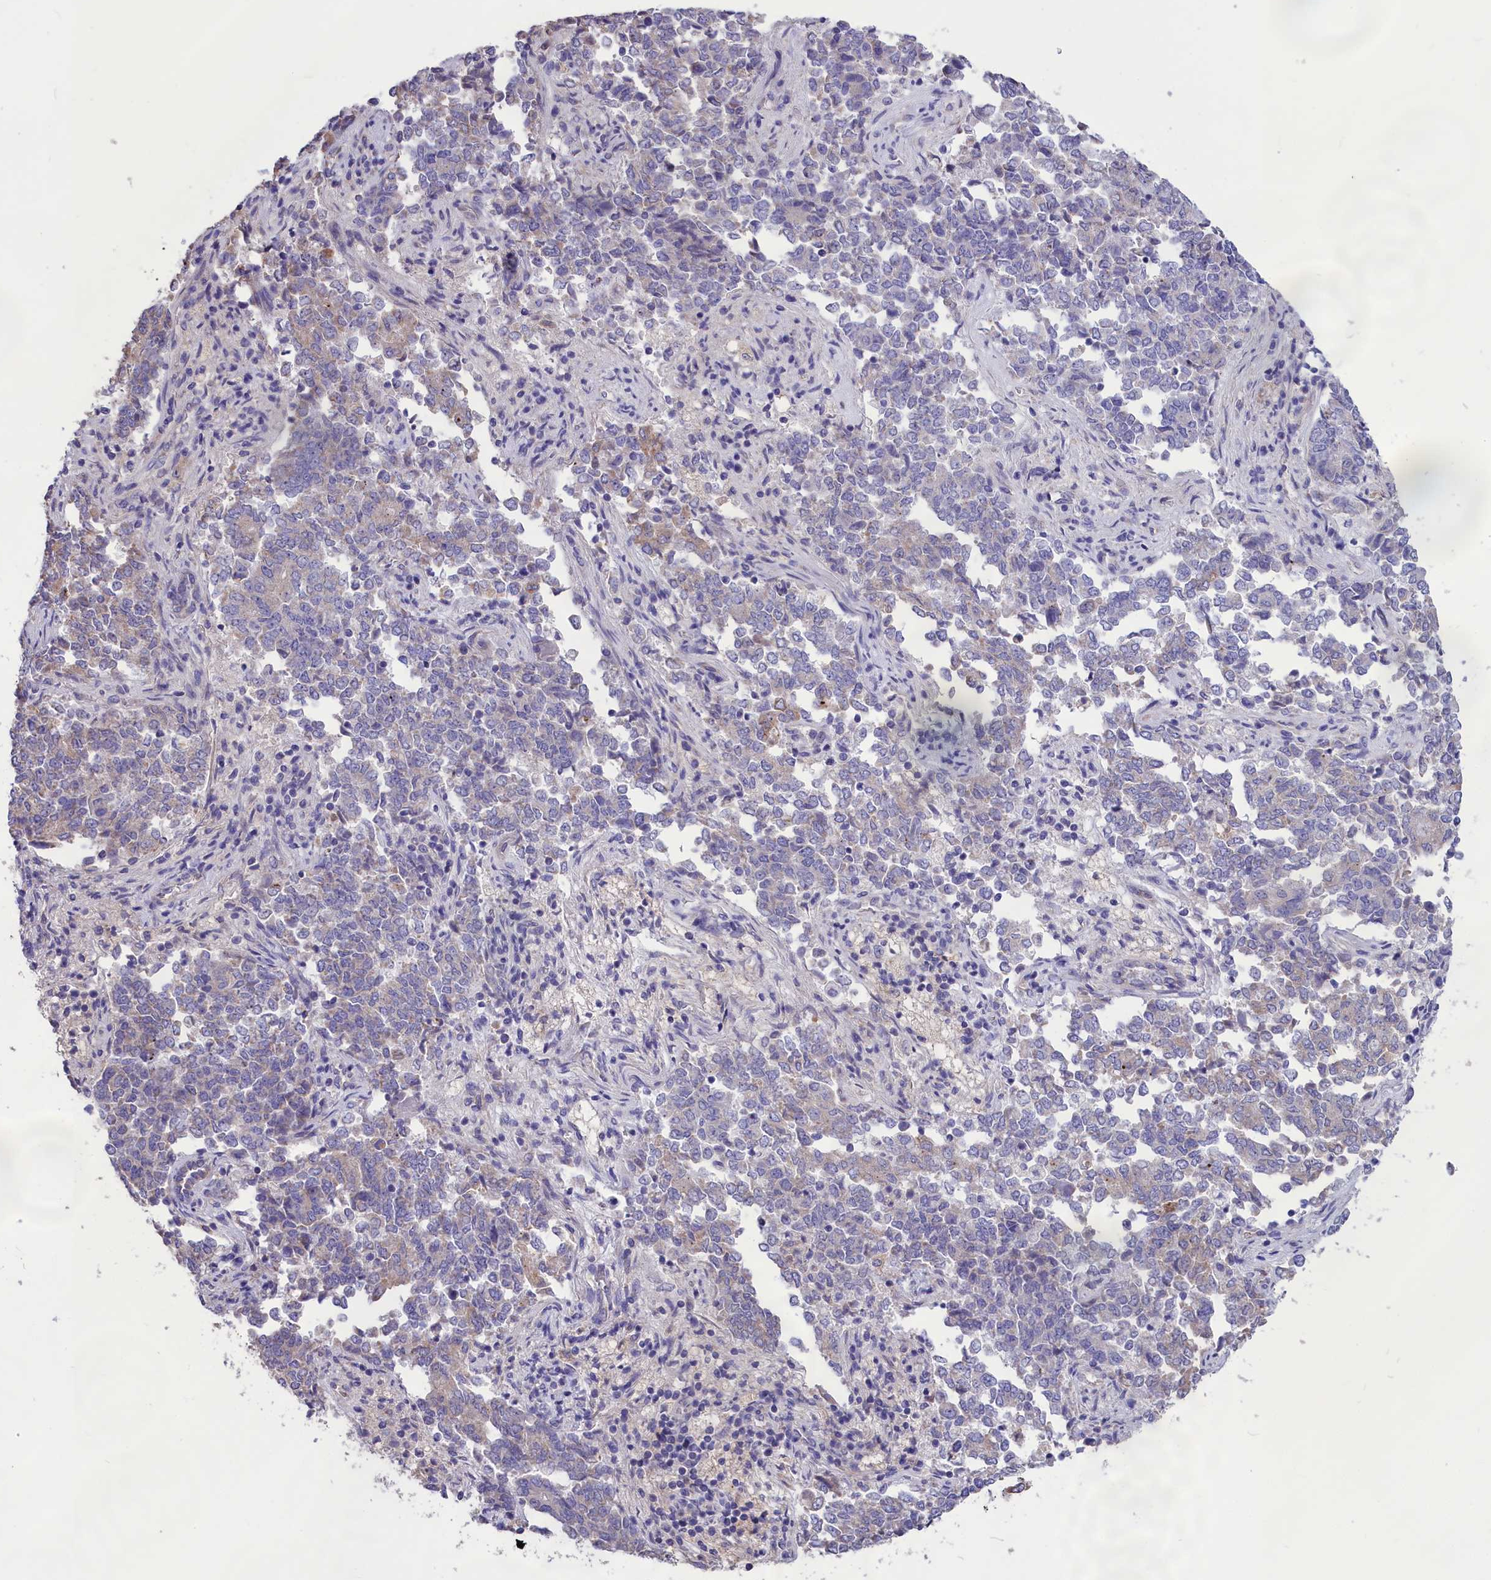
{"staining": {"intensity": "weak", "quantity": "<25%", "location": "cytoplasmic/membranous"}, "tissue": "endometrial cancer", "cell_type": "Tumor cells", "image_type": "cancer", "snomed": [{"axis": "morphology", "description": "Adenocarcinoma, NOS"}, {"axis": "topography", "description": "Endometrium"}], "caption": "This histopathology image is of endometrial cancer stained with immunohistochemistry to label a protein in brown with the nuclei are counter-stained blue. There is no staining in tumor cells. (DAB (3,3'-diaminobenzidine) immunohistochemistry with hematoxylin counter stain).", "gene": "CYP2U1", "patient": {"sex": "female", "age": 80}}